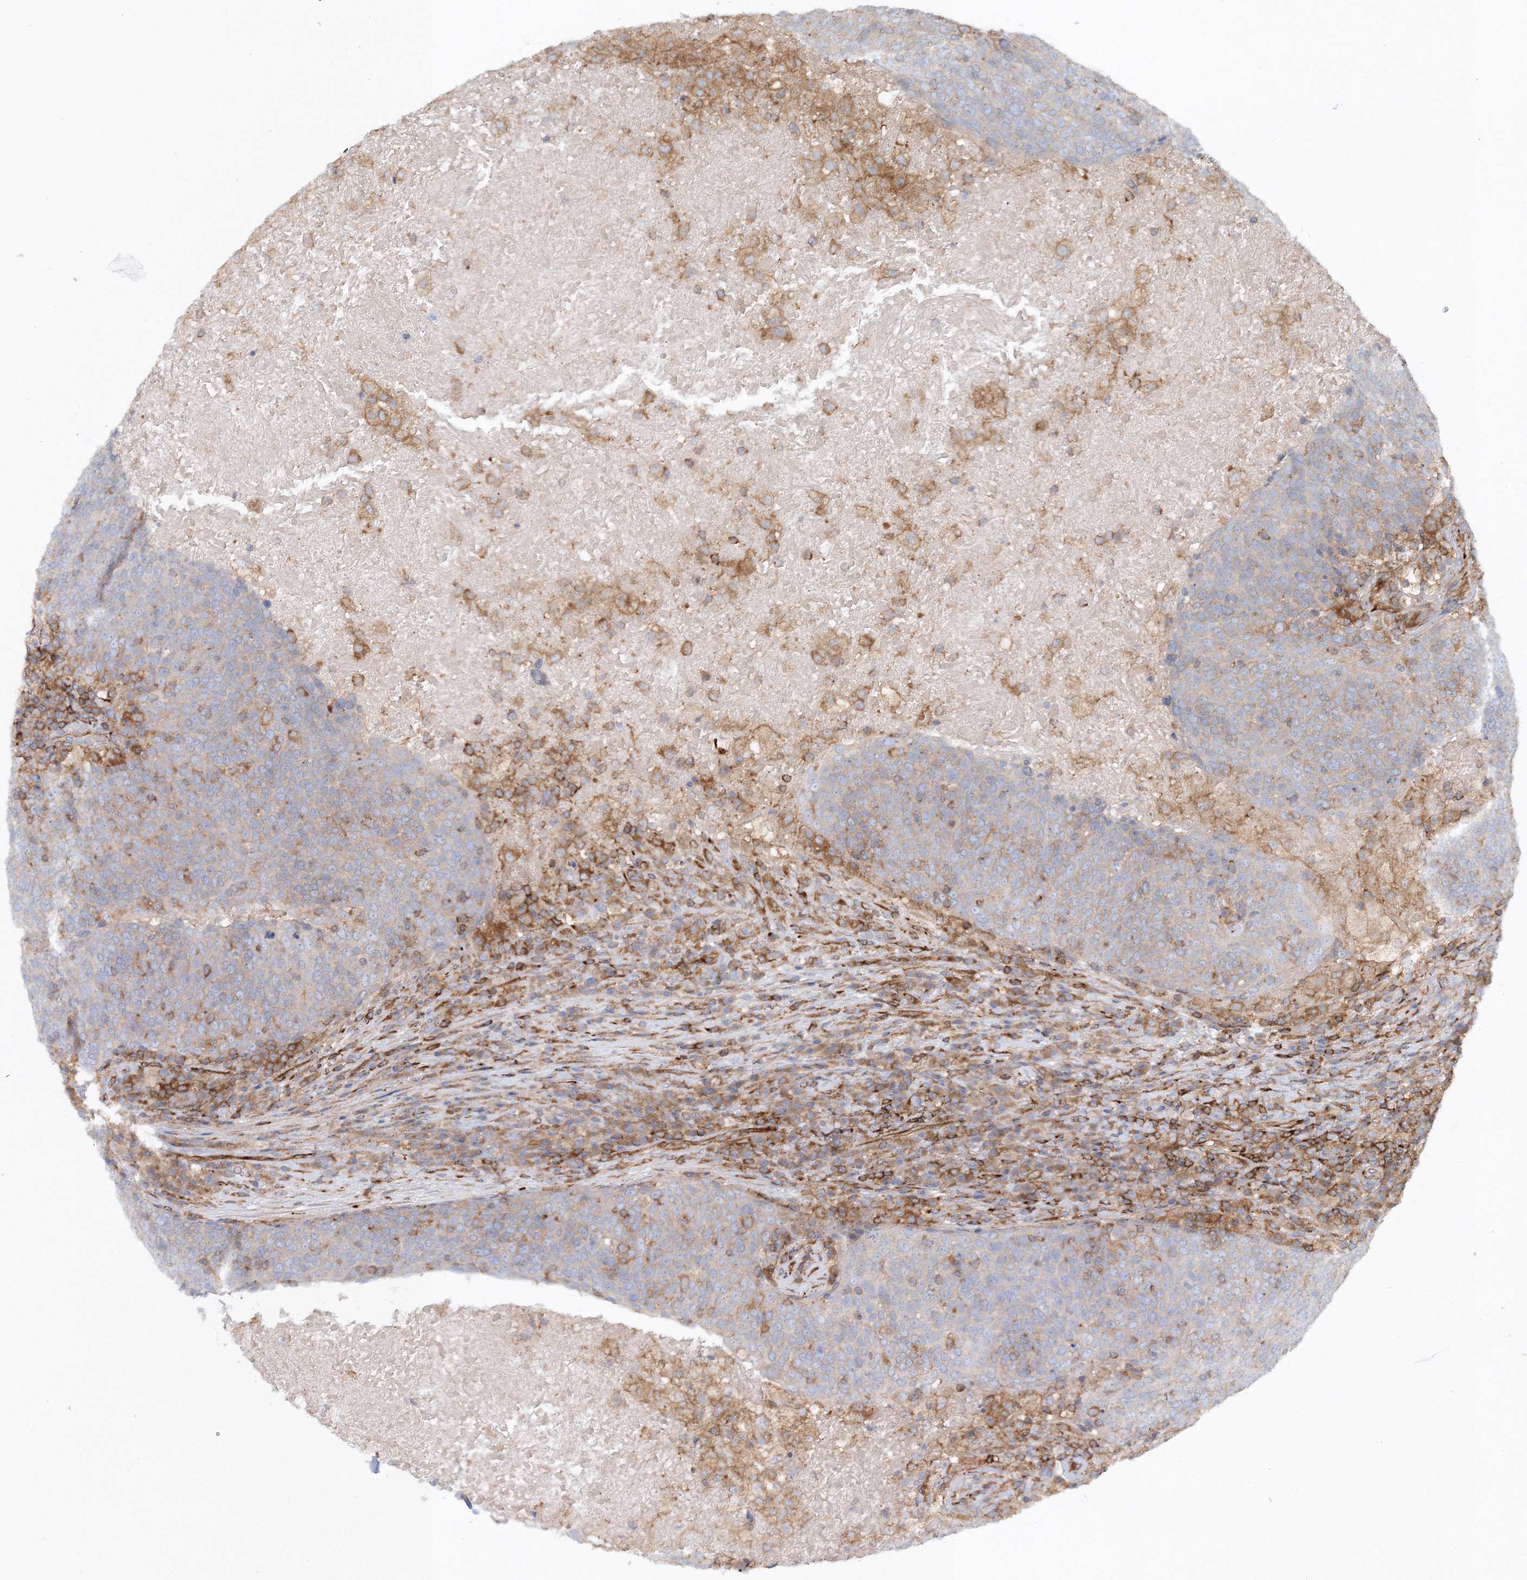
{"staining": {"intensity": "moderate", "quantity": "<25%", "location": "cytoplasmic/membranous"}, "tissue": "head and neck cancer", "cell_type": "Tumor cells", "image_type": "cancer", "snomed": [{"axis": "morphology", "description": "Squamous cell carcinoma, NOS"}, {"axis": "morphology", "description": "Squamous cell carcinoma, metastatic, NOS"}, {"axis": "topography", "description": "Lymph node"}, {"axis": "topography", "description": "Head-Neck"}], "caption": "IHC histopathology image of head and neck cancer stained for a protein (brown), which shows low levels of moderate cytoplasmic/membranous expression in about <25% of tumor cells.", "gene": "WDR37", "patient": {"sex": "male", "age": 62}}